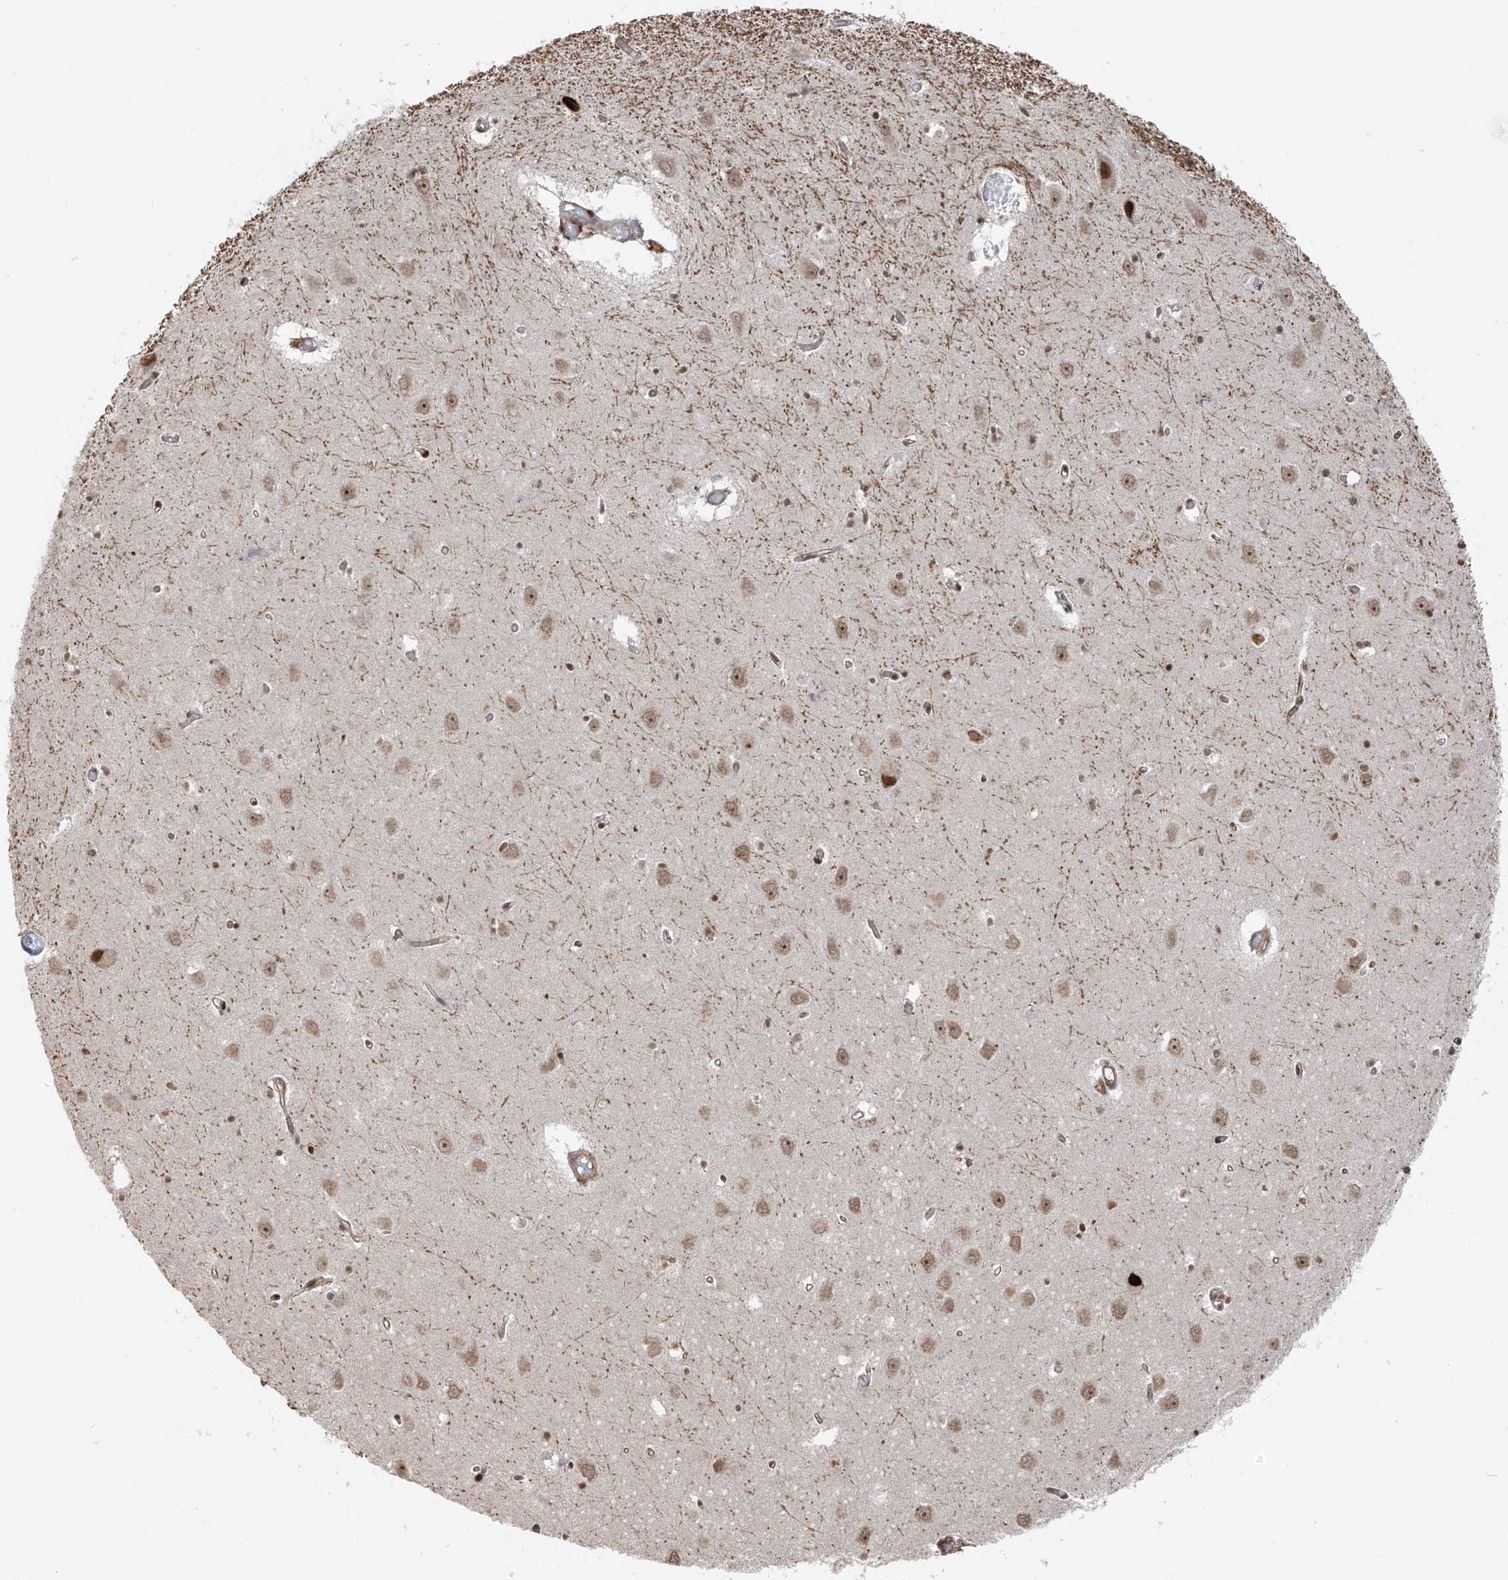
{"staining": {"intensity": "moderate", "quantity": "25%-75%", "location": "nuclear"}, "tissue": "hippocampus", "cell_type": "Glial cells", "image_type": "normal", "snomed": [{"axis": "morphology", "description": "Normal tissue, NOS"}, {"axis": "topography", "description": "Hippocampus"}], "caption": "High-power microscopy captured an immunohistochemistry (IHC) micrograph of unremarkable hippocampus, revealing moderate nuclear staining in about 25%-75% of glial cells.", "gene": "ARHGEF3", "patient": {"sex": "male", "age": 70}}